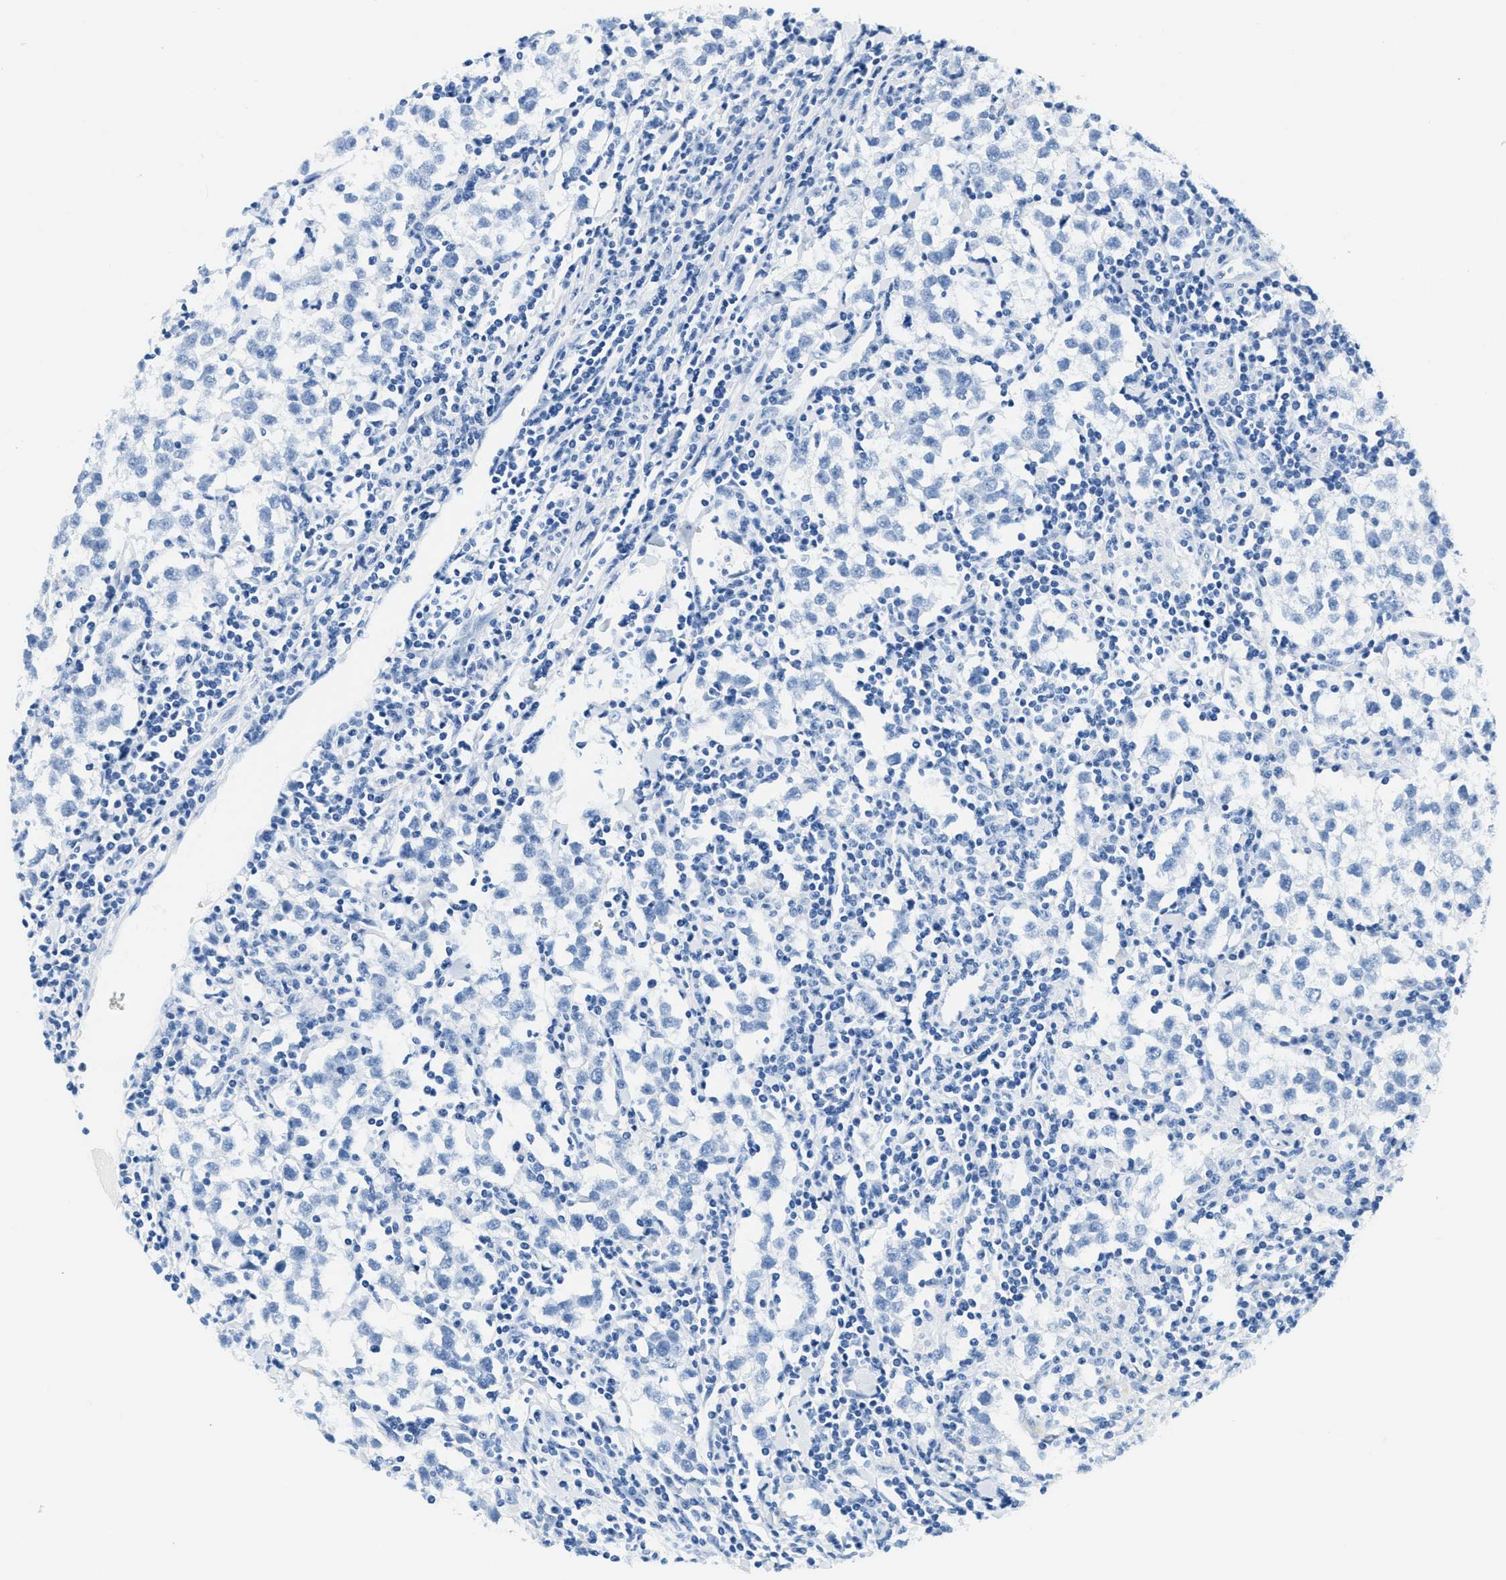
{"staining": {"intensity": "negative", "quantity": "none", "location": "none"}, "tissue": "testis cancer", "cell_type": "Tumor cells", "image_type": "cancer", "snomed": [{"axis": "morphology", "description": "Seminoma, NOS"}, {"axis": "morphology", "description": "Carcinoma, Embryonal, NOS"}, {"axis": "topography", "description": "Testis"}], "caption": "An image of human testis cancer (seminoma) is negative for staining in tumor cells.", "gene": "CA4", "patient": {"sex": "male", "age": 36}}